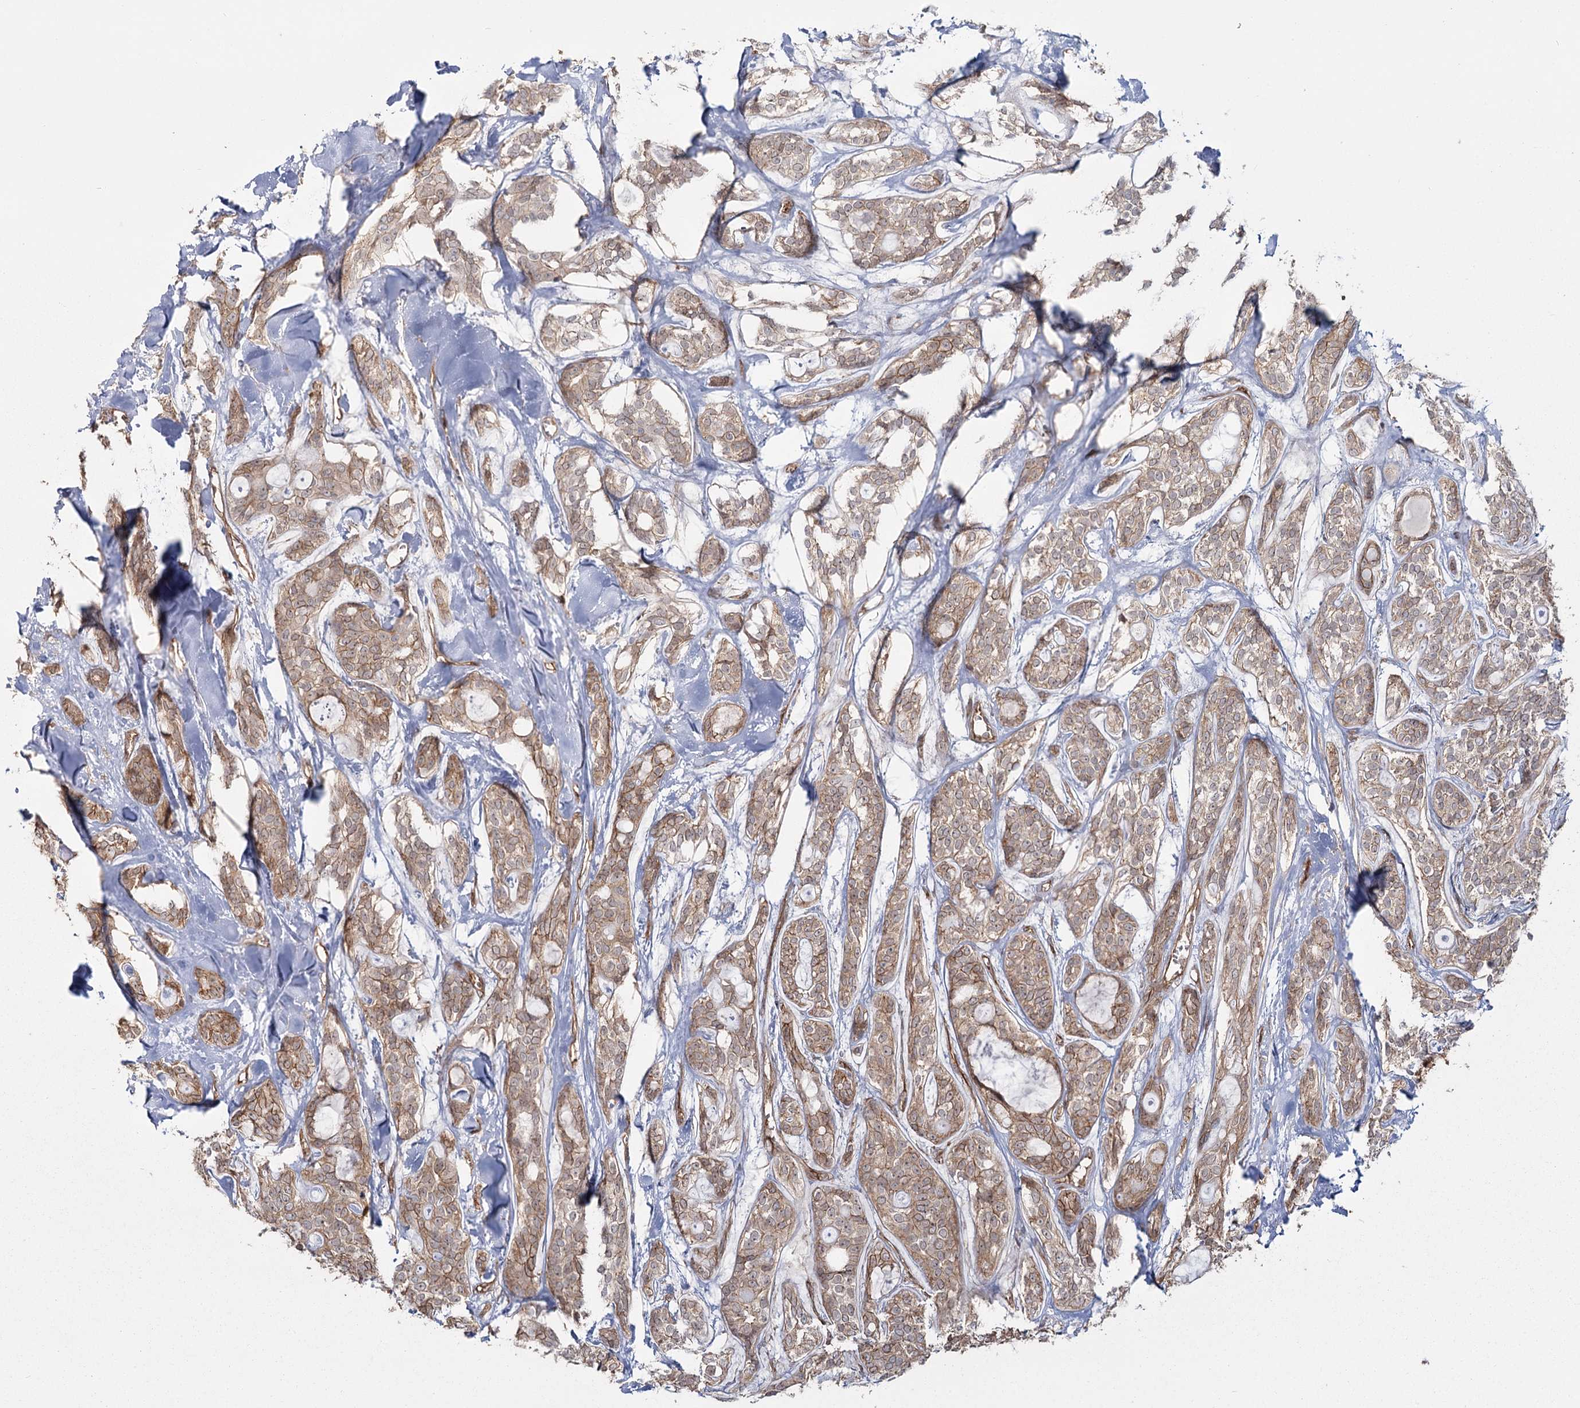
{"staining": {"intensity": "moderate", "quantity": ">75%", "location": "cytoplasmic/membranous"}, "tissue": "head and neck cancer", "cell_type": "Tumor cells", "image_type": "cancer", "snomed": [{"axis": "morphology", "description": "Adenocarcinoma, NOS"}, {"axis": "topography", "description": "Head-Neck"}], "caption": "Head and neck cancer (adenocarcinoma) was stained to show a protein in brown. There is medium levels of moderate cytoplasmic/membranous expression in approximately >75% of tumor cells.", "gene": "RPP14", "patient": {"sex": "male", "age": 66}}